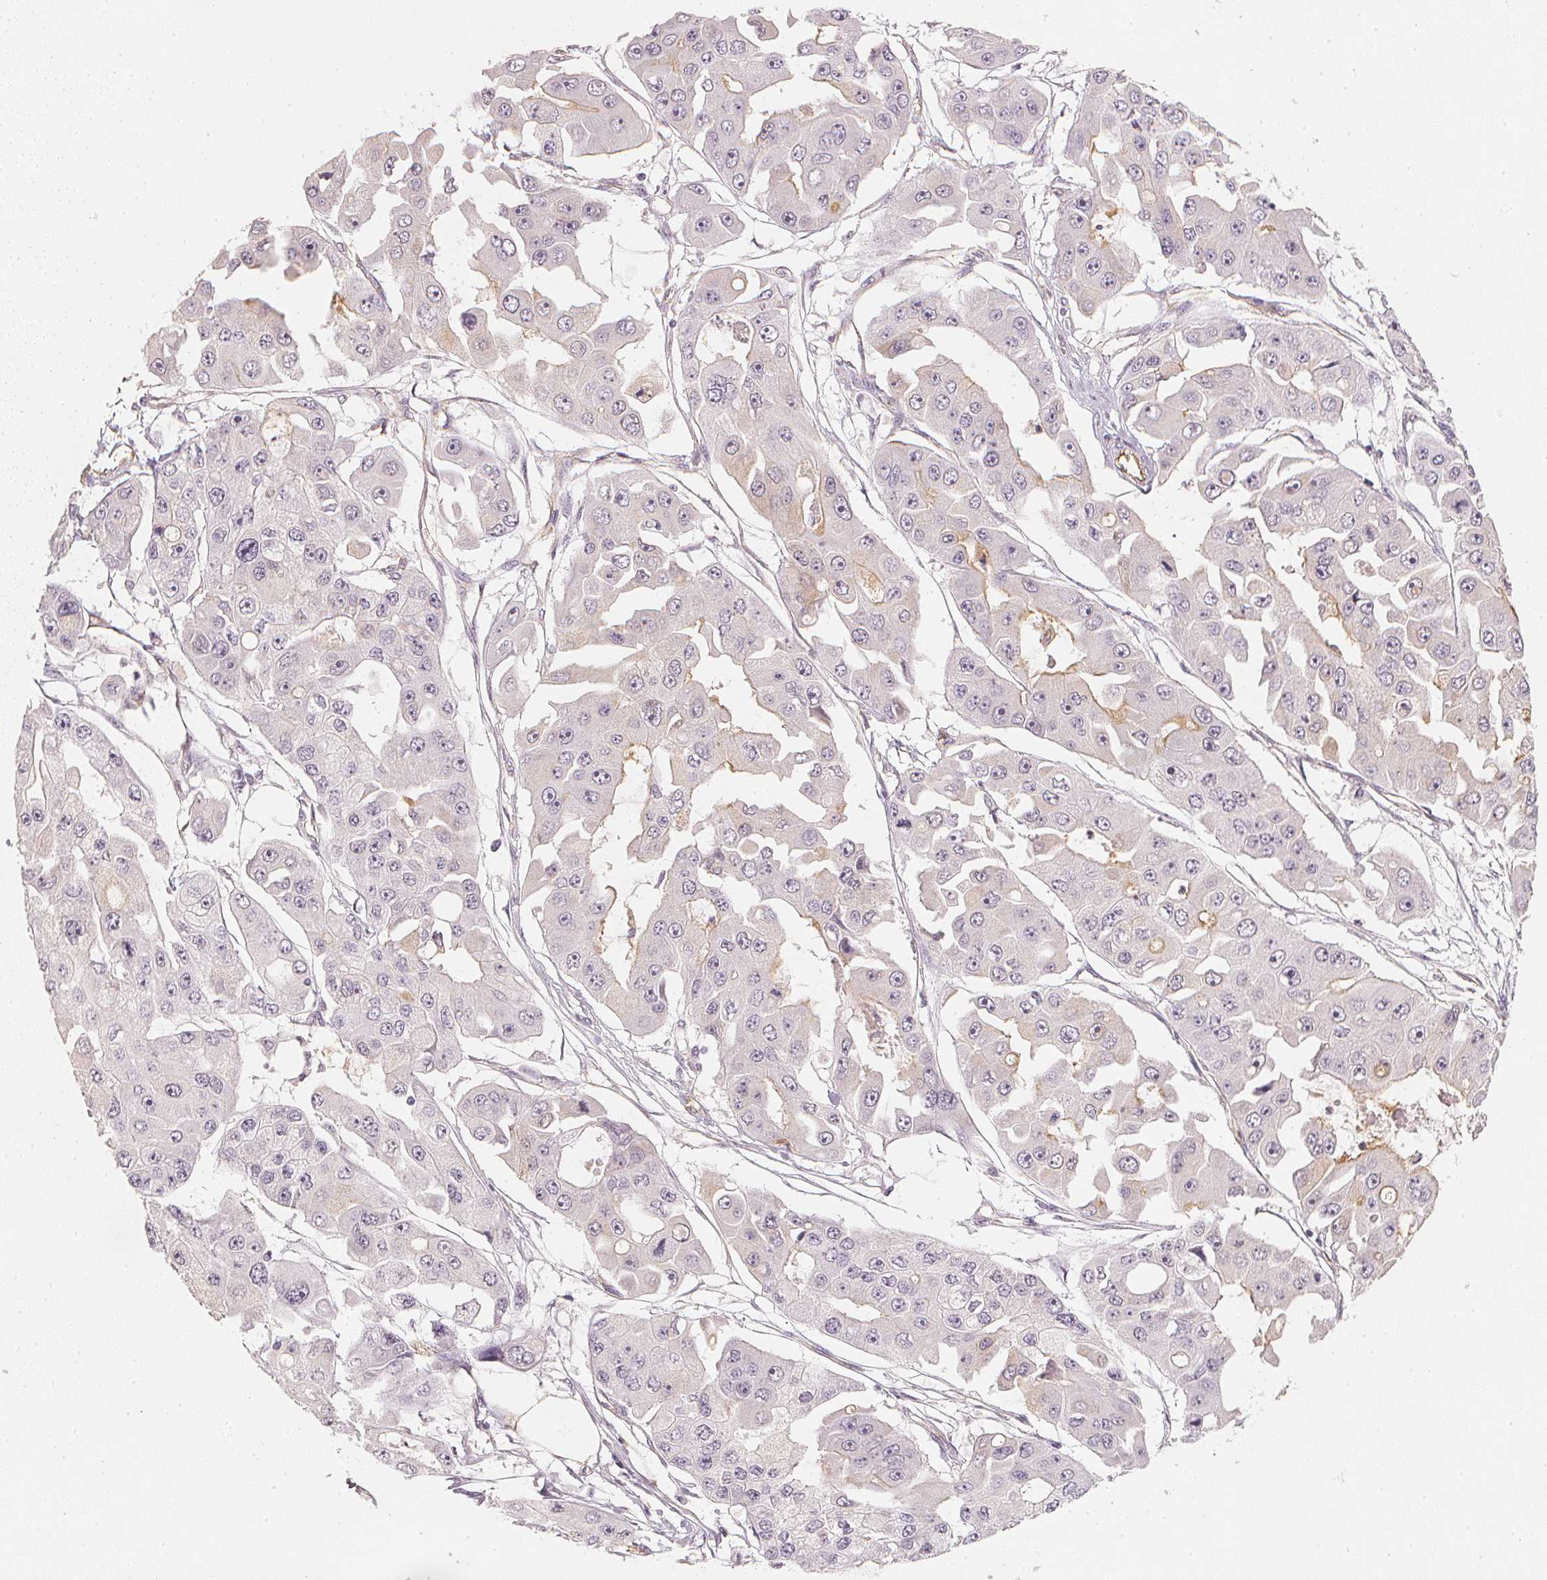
{"staining": {"intensity": "moderate", "quantity": "<25%", "location": "cytoplasmic/membranous"}, "tissue": "ovarian cancer", "cell_type": "Tumor cells", "image_type": "cancer", "snomed": [{"axis": "morphology", "description": "Cystadenocarcinoma, serous, NOS"}, {"axis": "topography", "description": "Ovary"}], "caption": "This micrograph demonstrates immunohistochemistry staining of human serous cystadenocarcinoma (ovarian), with low moderate cytoplasmic/membranous expression in approximately <25% of tumor cells.", "gene": "CIB1", "patient": {"sex": "female", "age": 56}}